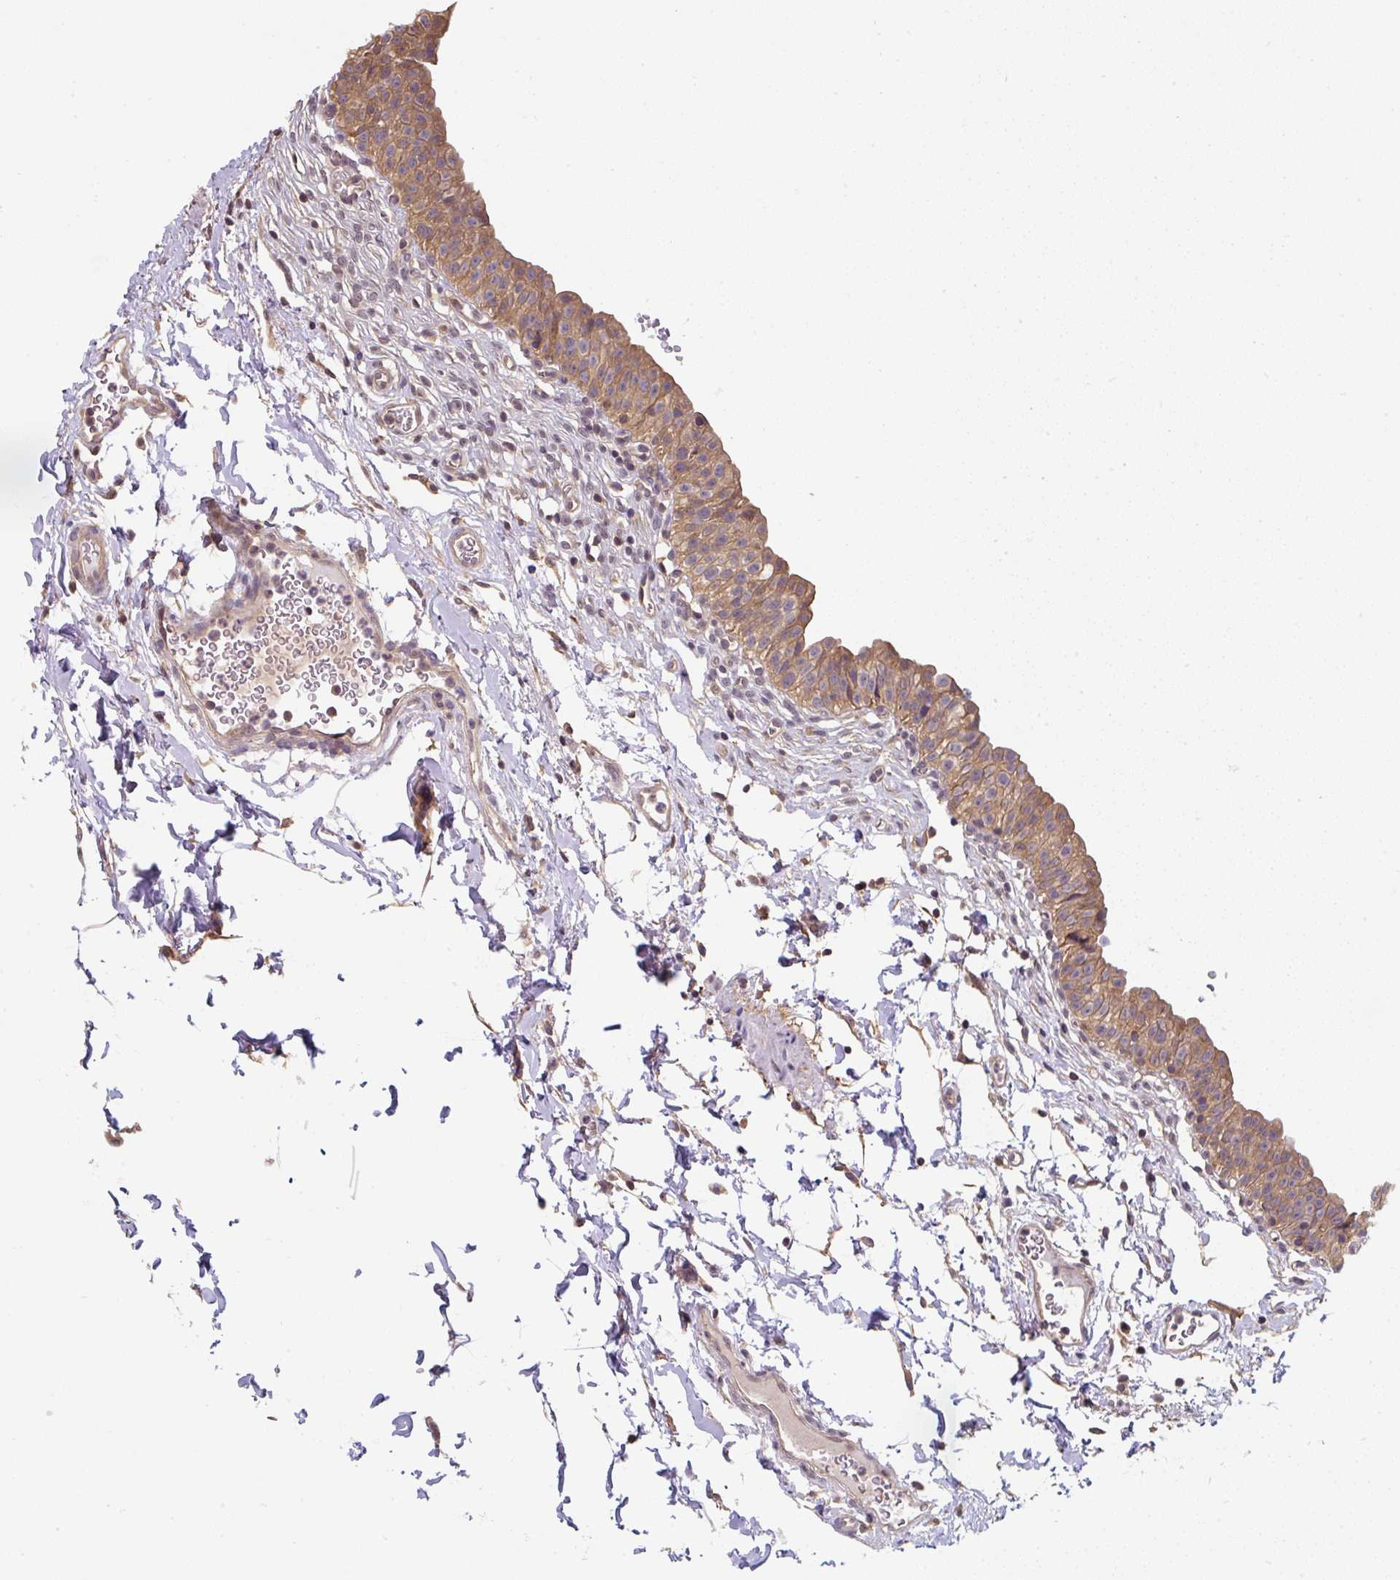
{"staining": {"intensity": "moderate", "quantity": ">75%", "location": "cytoplasmic/membranous"}, "tissue": "urinary bladder", "cell_type": "Urothelial cells", "image_type": "normal", "snomed": [{"axis": "morphology", "description": "Normal tissue, NOS"}, {"axis": "topography", "description": "Urinary bladder"}, {"axis": "topography", "description": "Peripheral nerve tissue"}], "caption": "This image reveals benign urinary bladder stained with IHC to label a protein in brown. The cytoplasmic/membranous of urothelial cells show moderate positivity for the protein. Nuclei are counter-stained blue.", "gene": "ST13", "patient": {"sex": "male", "age": 55}}